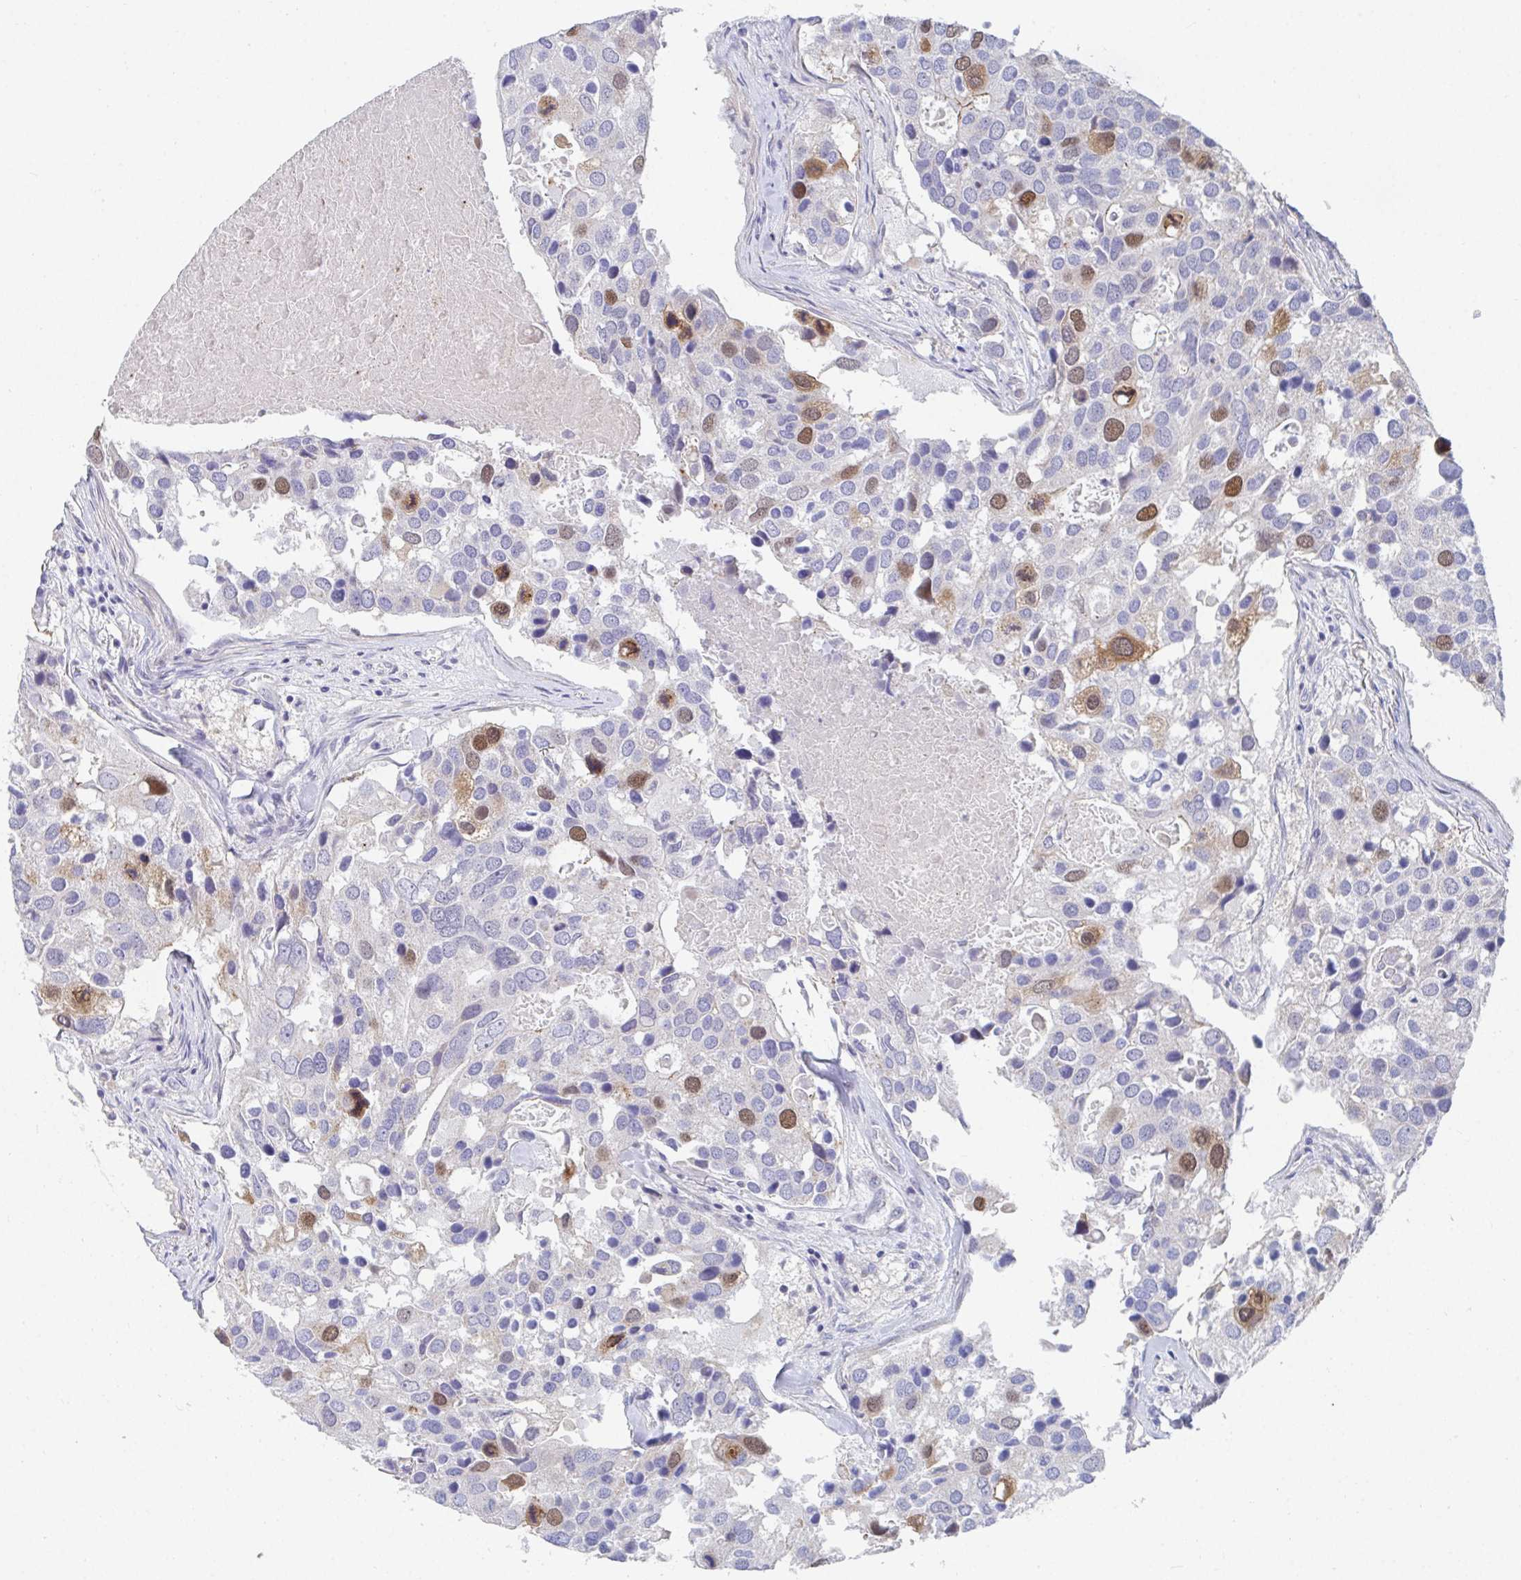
{"staining": {"intensity": "moderate", "quantity": "<25%", "location": "nuclear"}, "tissue": "breast cancer", "cell_type": "Tumor cells", "image_type": "cancer", "snomed": [{"axis": "morphology", "description": "Duct carcinoma"}, {"axis": "topography", "description": "Breast"}], "caption": "Protein staining by immunohistochemistry (IHC) displays moderate nuclear positivity in approximately <25% of tumor cells in breast invasive ductal carcinoma.", "gene": "ATP5F1C", "patient": {"sex": "female", "age": 83}}